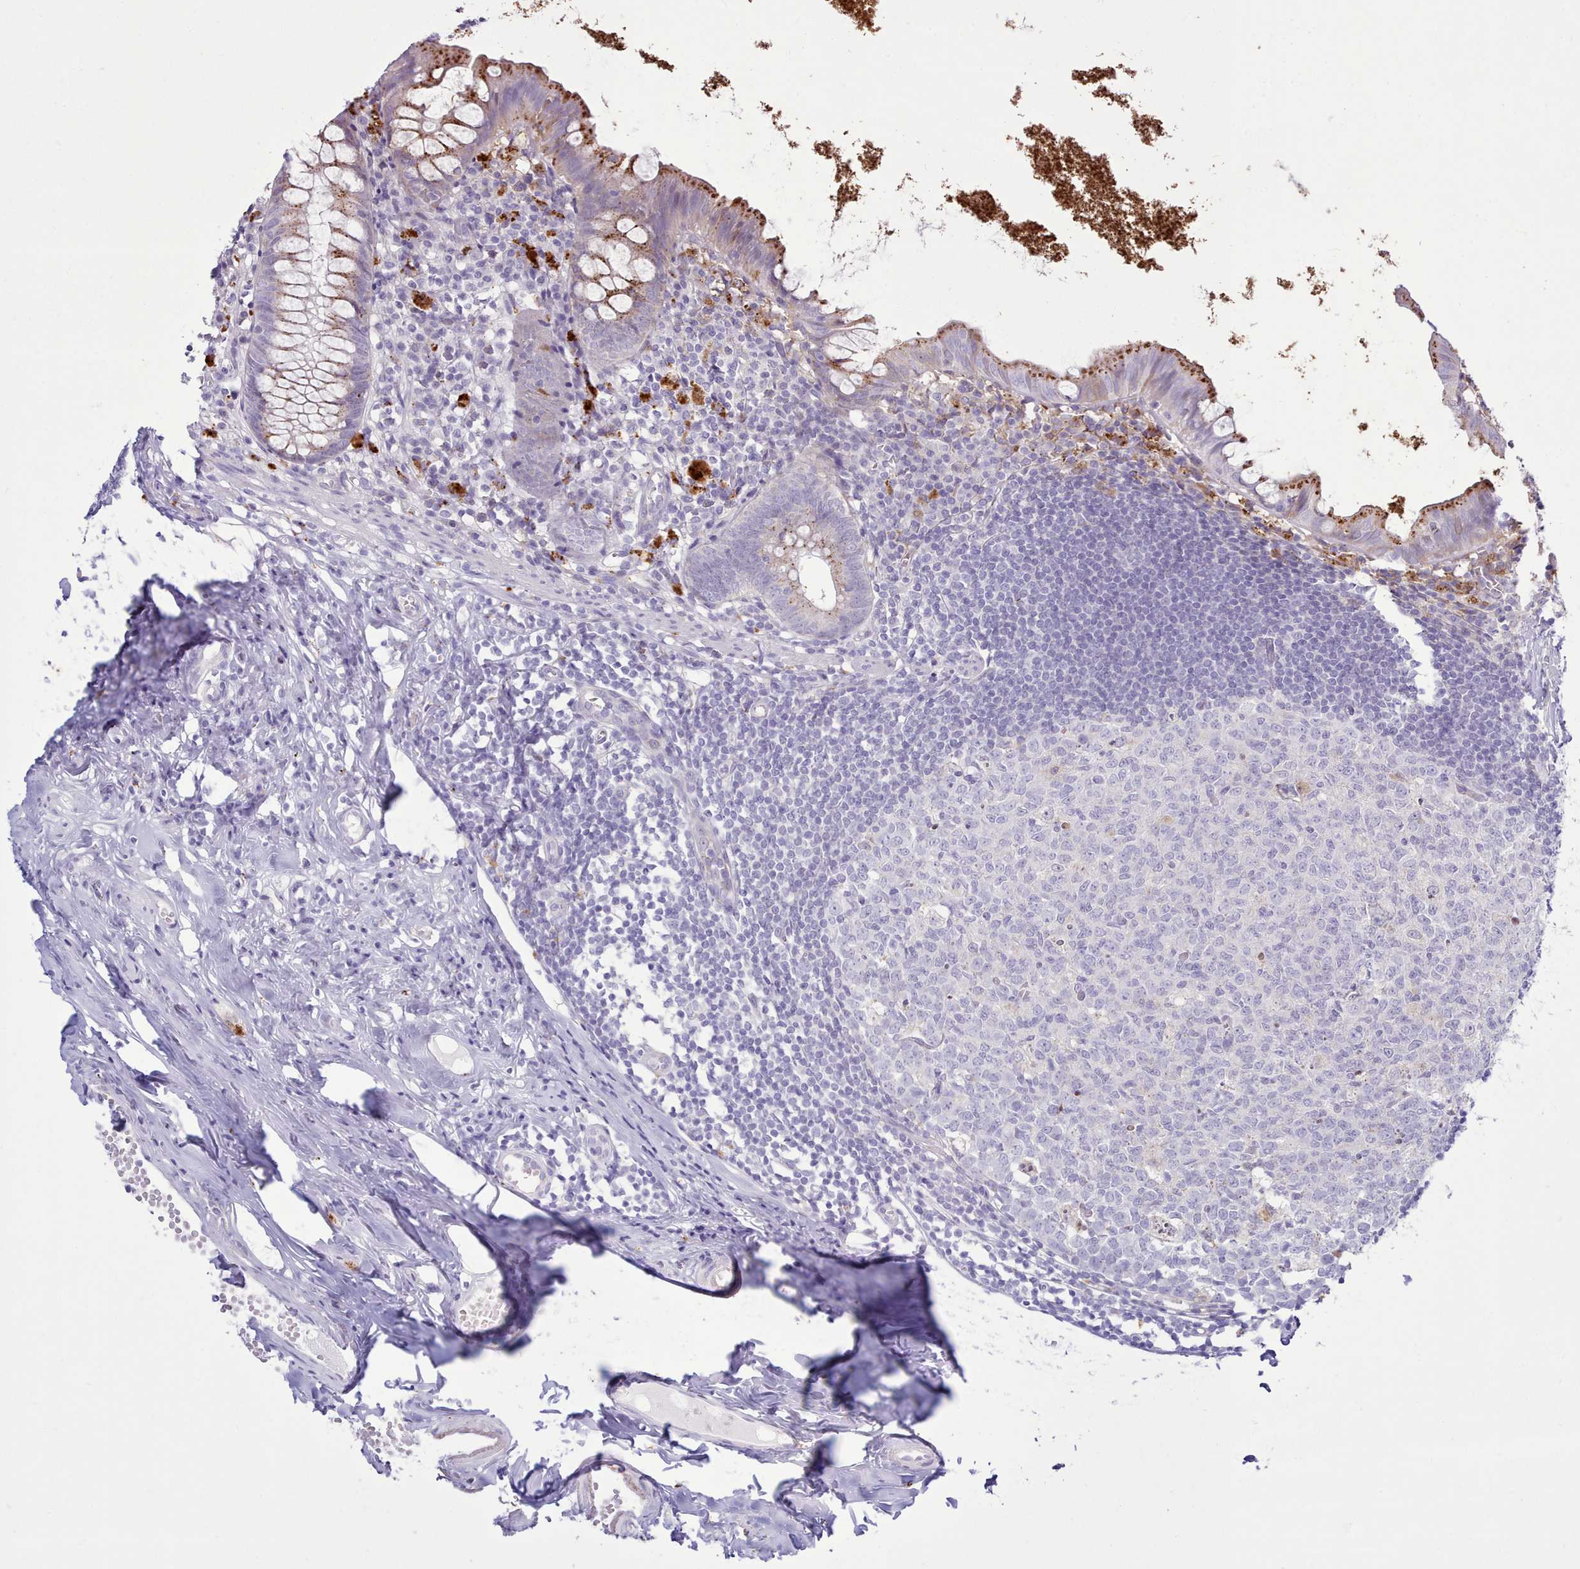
{"staining": {"intensity": "strong", "quantity": "25%-75%", "location": "cytoplasmic/membranous"}, "tissue": "appendix", "cell_type": "Glandular cells", "image_type": "normal", "snomed": [{"axis": "morphology", "description": "Normal tissue, NOS"}, {"axis": "topography", "description": "Appendix"}], "caption": "Protein expression by IHC exhibits strong cytoplasmic/membranous positivity in about 25%-75% of glandular cells in benign appendix.", "gene": "SRD5A1", "patient": {"sex": "female", "age": 51}}